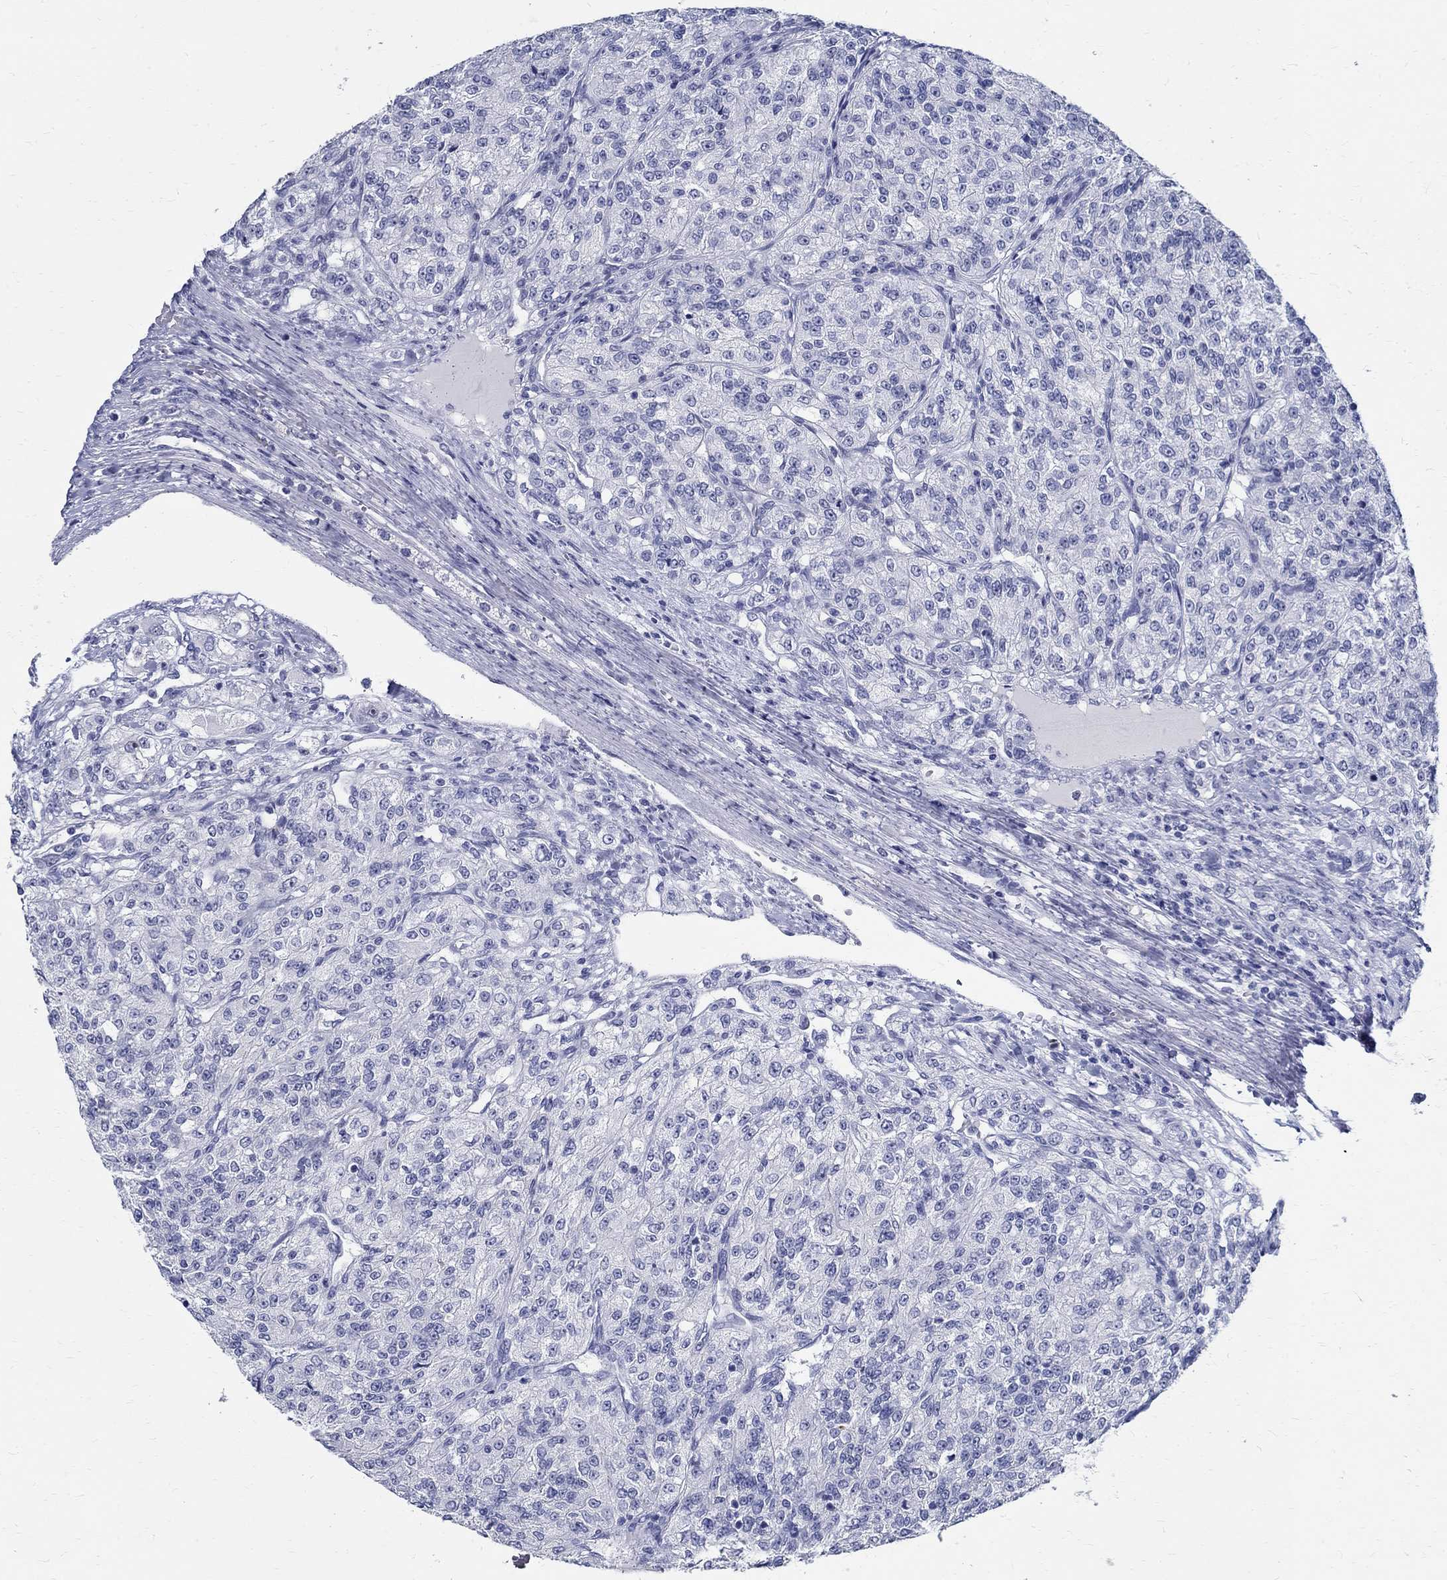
{"staining": {"intensity": "negative", "quantity": "none", "location": "none"}, "tissue": "renal cancer", "cell_type": "Tumor cells", "image_type": "cancer", "snomed": [{"axis": "morphology", "description": "Adenocarcinoma, NOS"}, {"axis": "topography", "description": "Kidney"}], "caption": "High magnification brightfield microscopy of renal cancer stained with DAB (brown) and counterstained with hematoxylin (blue): tumor cells show no significant expression.", "gene": "BSPRY", "patient": {"sex": "female", "age": 63}}